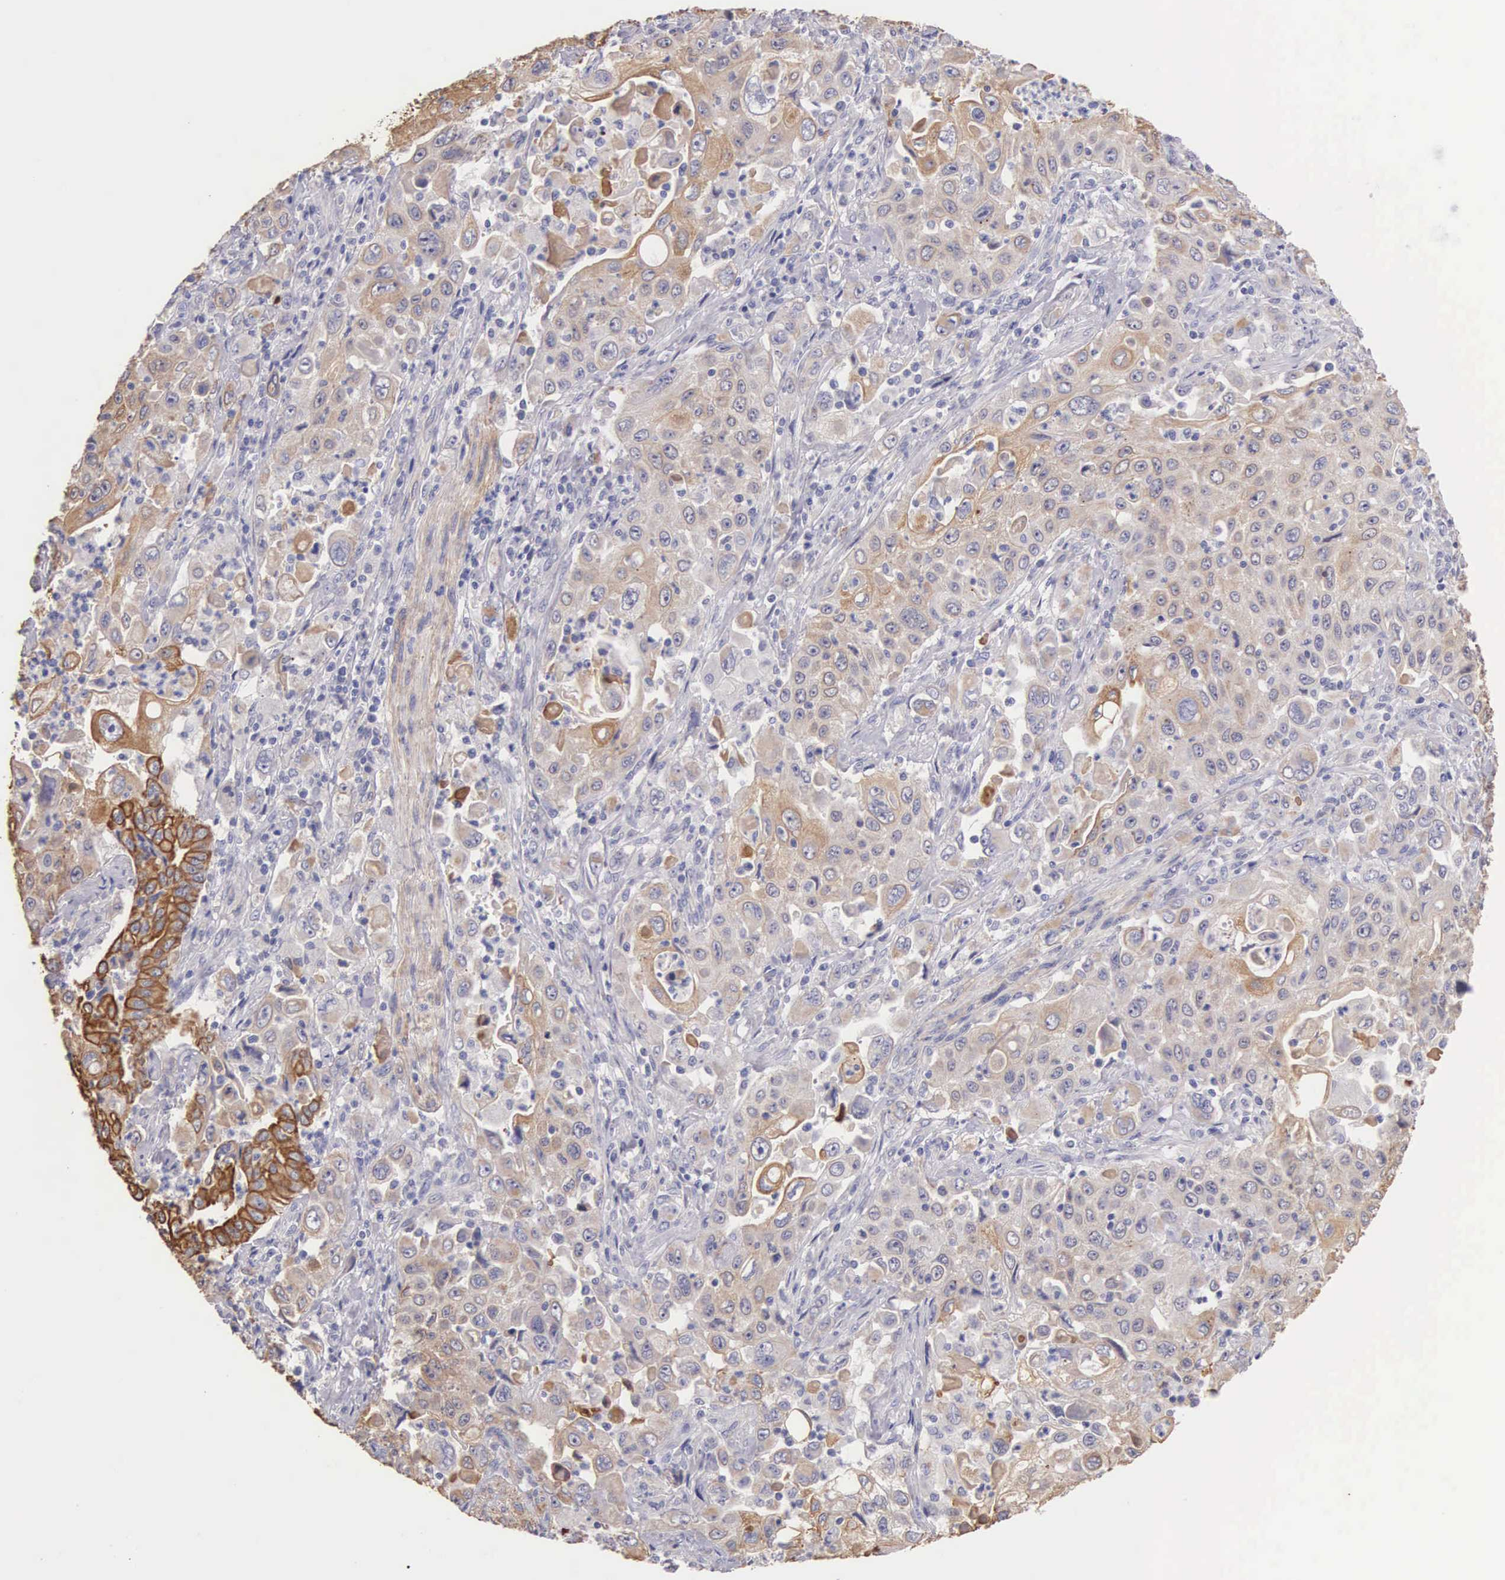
{"staining": {"intensity": "moderate", "quantity": "25%-75%", "location": "cytoplasmic/membranous"}, "tissue": "pancreatic cancer", "cell_type": "Tumor cells", "image_type": "cancer", "snomed": [{"axis": "morphology", "description": "Adenocarcinoma, NOS"}, {"axis": "topography", "description": "Pancreas"}], "caption": "Pancreatic cancer tissue reveals moderate cytoplasmic/membranous staining in about 25%-75% of tumor cells (Brightfield microscopy of DAB IHC at high magnification).", "gene": "PIR", "patient": {"sex": "male", "age": 70}}